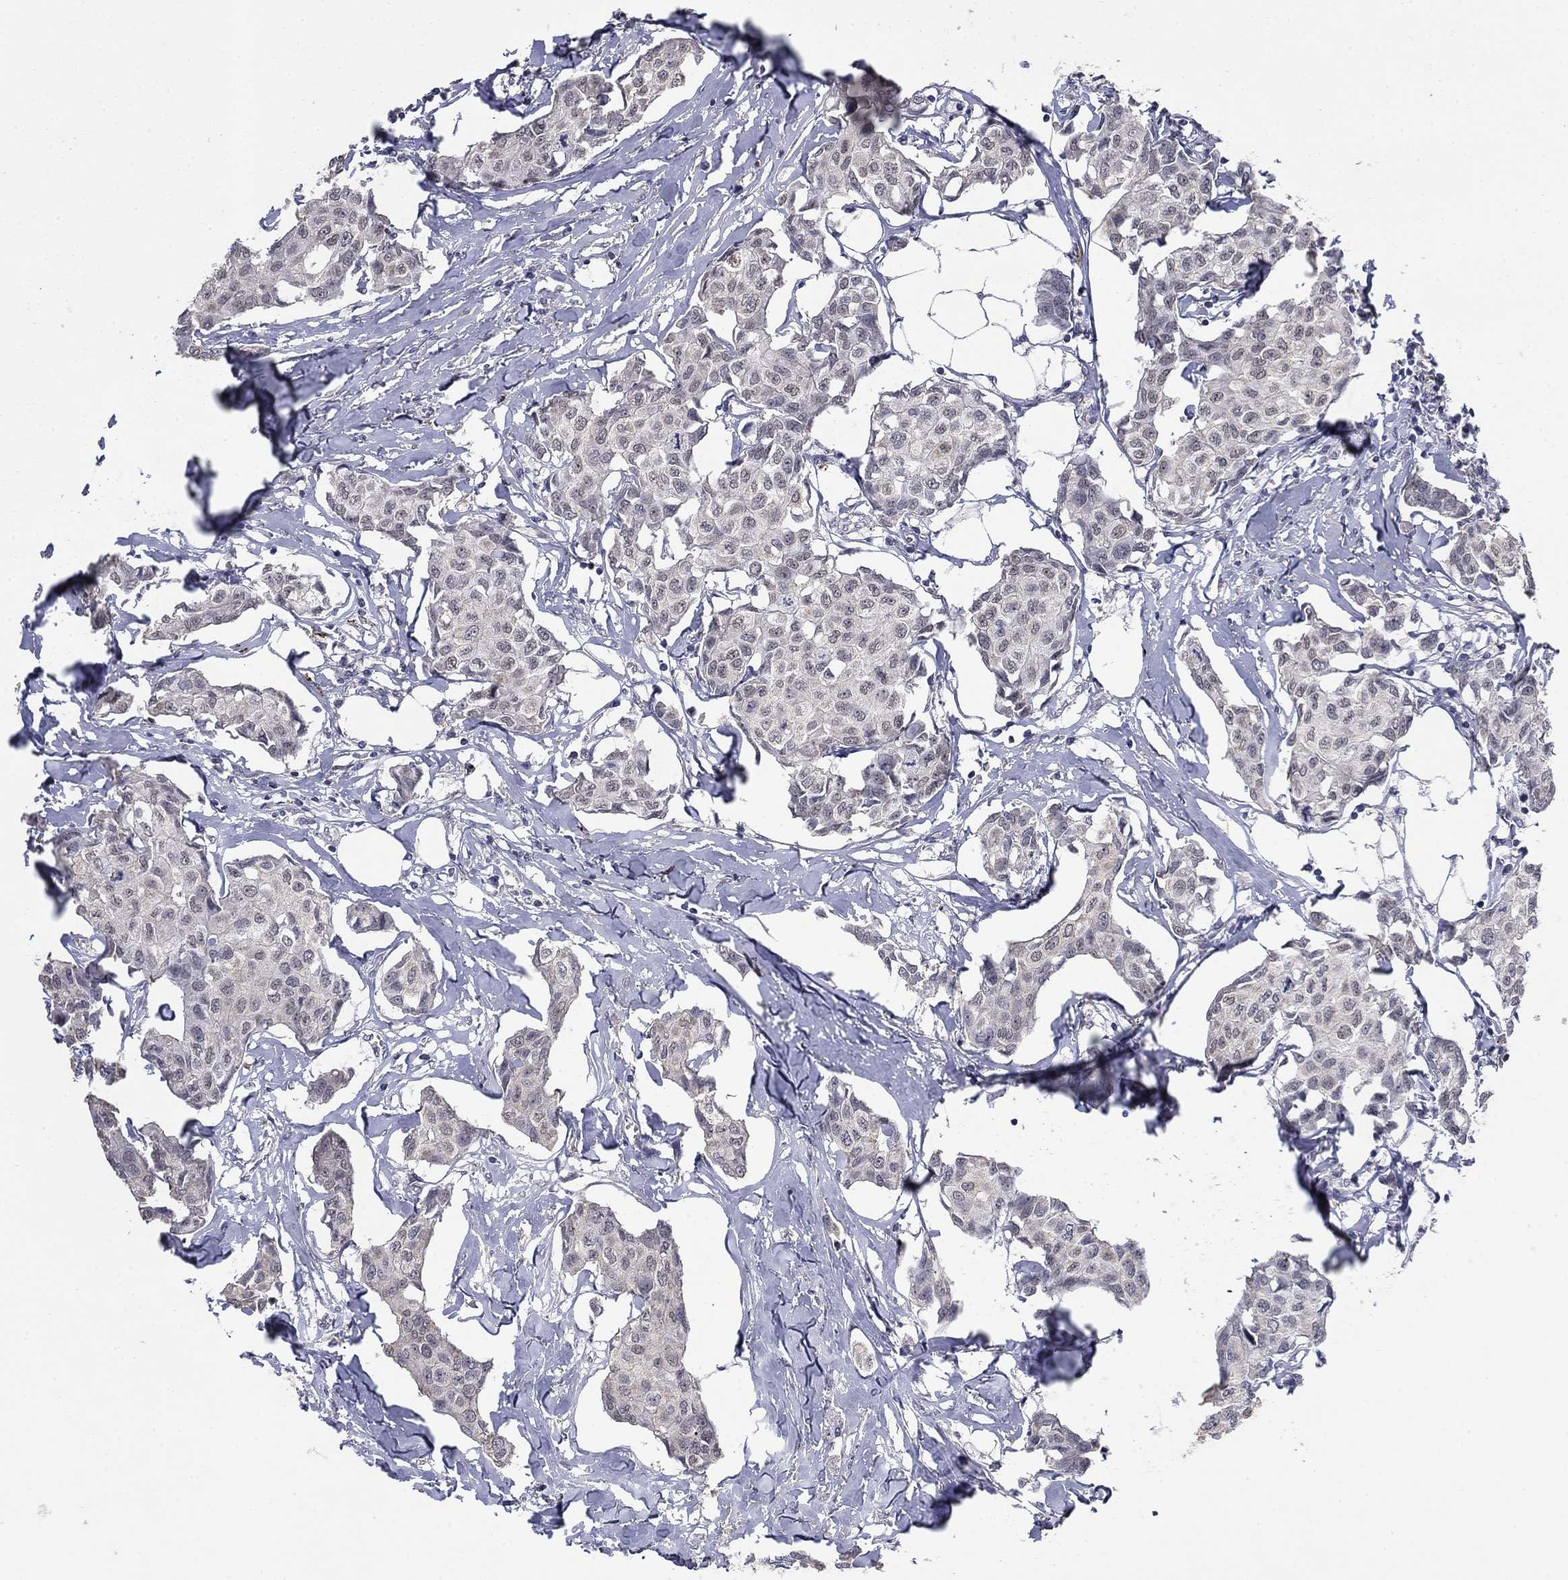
{"staining": {"intensity": "negative", "quantity": "none", "location": "none"}, "tissue": "breast cancer", "cell_type": "Tumor cells", "image_type": "cancer", "snomed": [{"axis": "morphology", "description": "Duct carcinoma"}, {"axis": "topography", "description": "Breast"}], "caption": "Protein analysis of breast cancer exhibits no significant expression in tumor cells.", "gene": "GRIA3", "patient": {"sex": "female", "age": 80}}